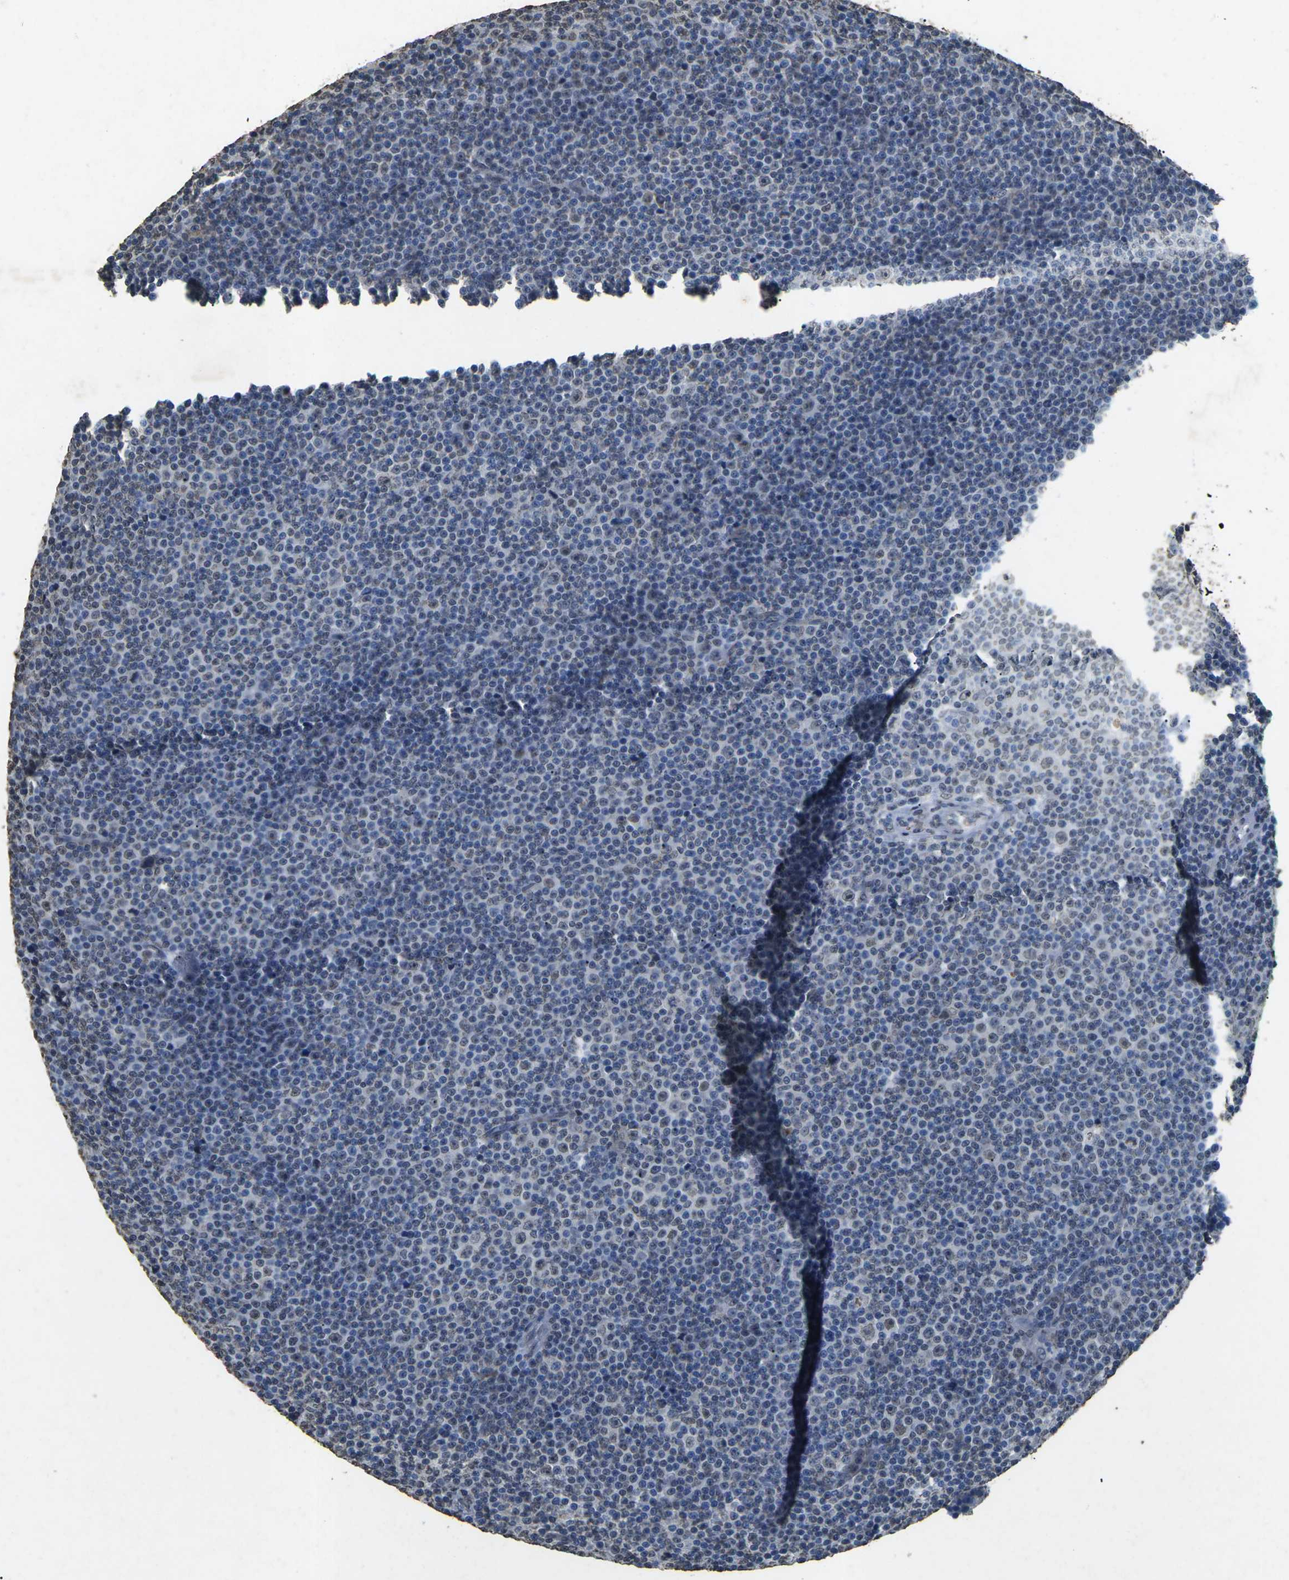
{"staining": {"intensity": "negative", "quantity": "none", "location": "none"}, "tissue": "lymphoma", "cell_type": "Tumor cells", "image_type": "cancer", "snomed": [{"axis": "morphology", "description": "Malignant lymphoma, non-Hodgkin's type, Low grade"}, {"axis": "topography", "description": "Lymph node"}], "caption": "This image is of lymphoma stained with immunohistochemistry to label a protein in brown with the nuclei are counter-stained blue. There is no staining in tumor cells.", "gene": "SCNN1B", "patient": {"sex": "female", "age": 67}}